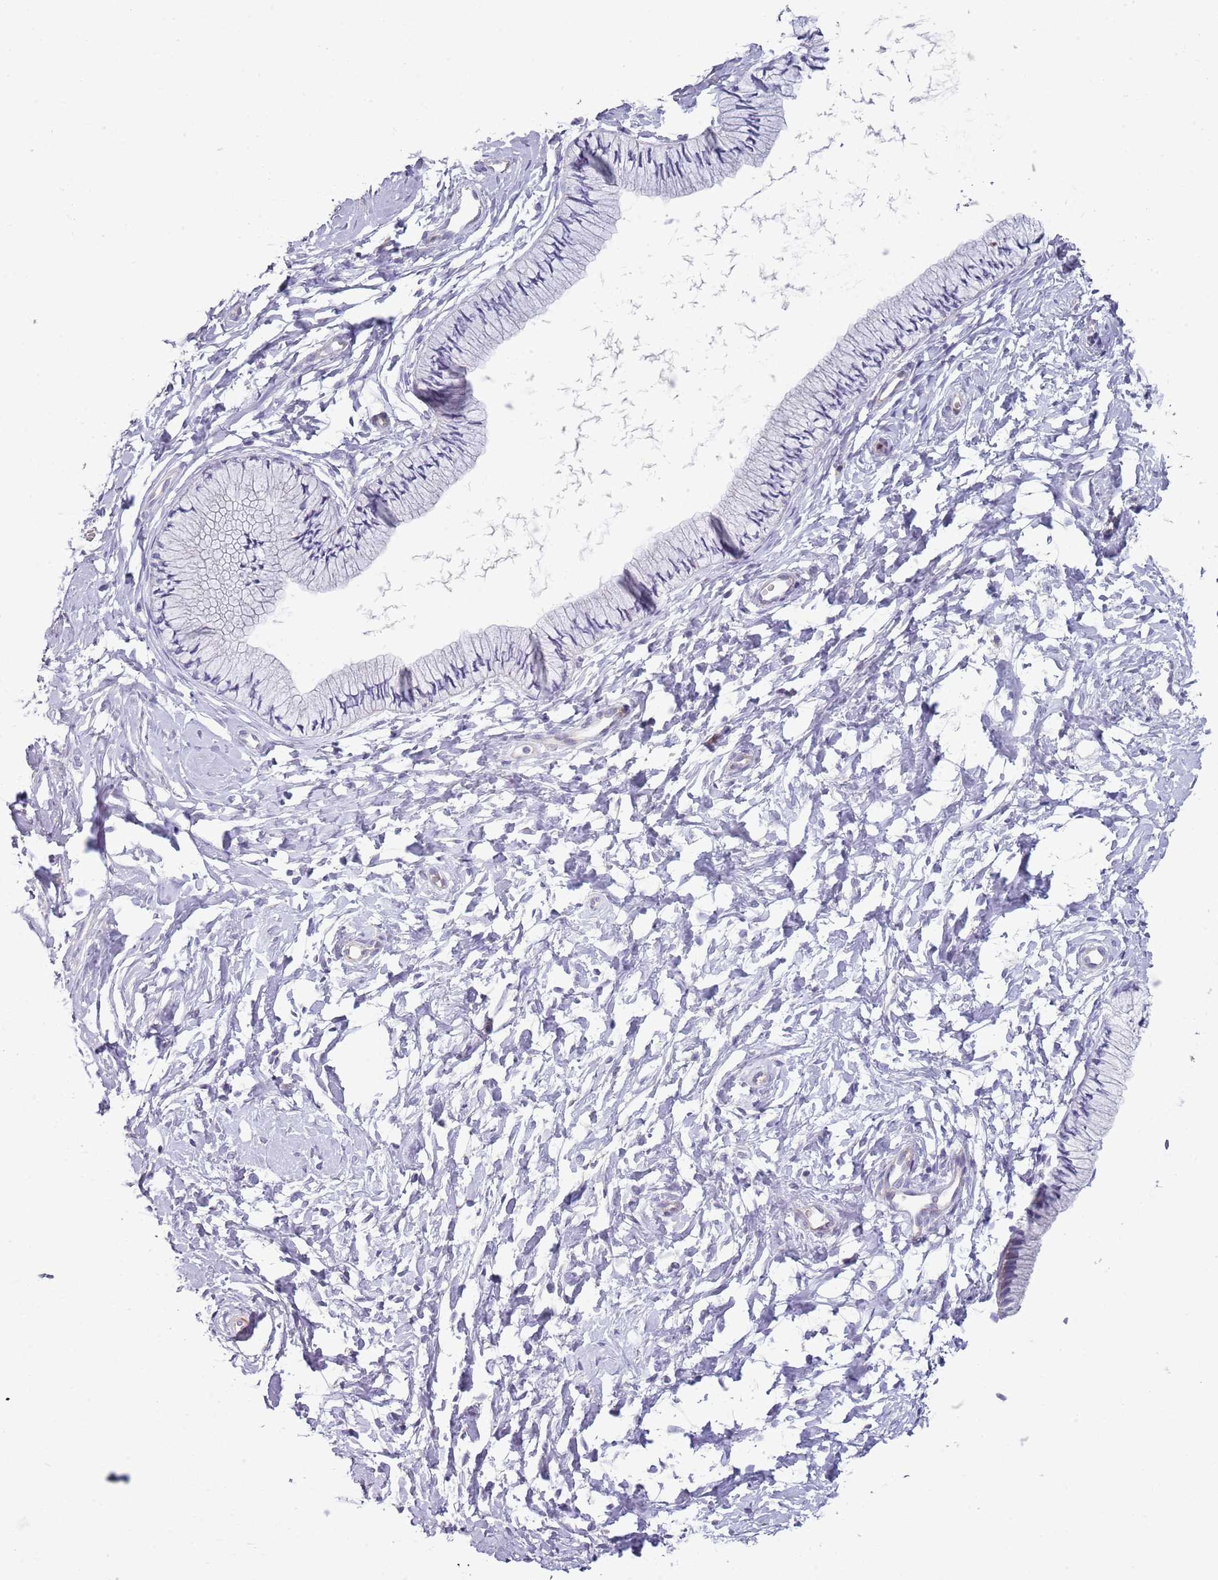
{"staining": {"intensity": "negative", "quantity": "none", "location": "none"}, "tissue": "cervix", "cell_type": "Glandular cells", "image_type": "normal", "snomed": [{"axis": "morphology", "description": "Normal tissue, NOS"}, {"axis": "topography", "description": "Cervix"}], "caption": "Glandular cells show no significant staining in normal cervix. The staining is performed using DAB brown chromogen with nuclei counter-stained in using hematoxylin.", "gene": "ZNF583", "patient": {"sex": "female", "age": 33}}